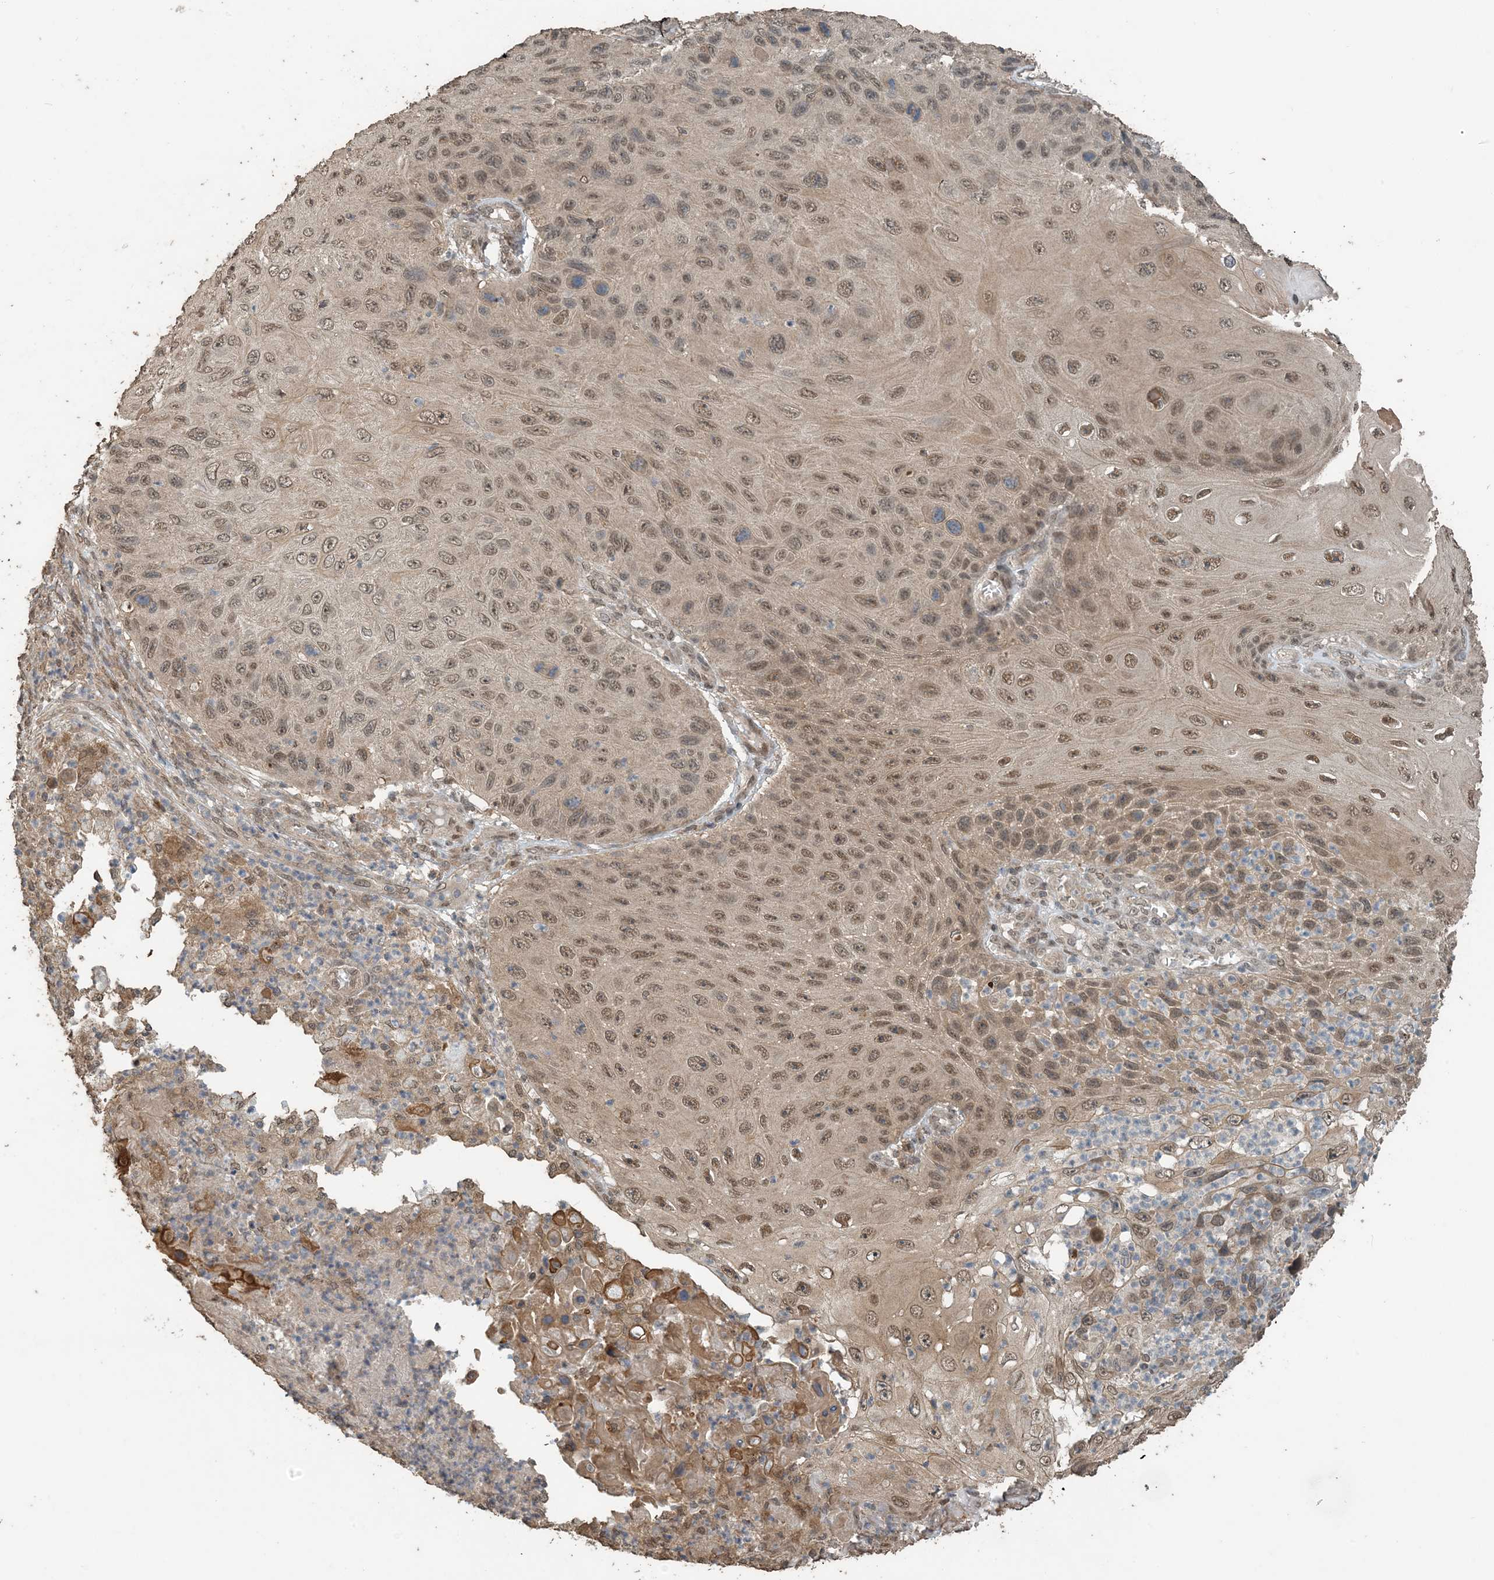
{"staining": {"intensity": "moderate", "quantity": ">75%", "location": "cytoplasmic/membranous,nuclear"}, "tissue": "skin cancer", "cell_type": "Tumor cells", "image_type": "cancer", "snomed": [{"axis": "morphology", "description": "Squamous cell carcinoma, NOS"}, {"axis": "topography", "description": "Skin"}], "caption": "This is a histology image of IHC staining of skin squamous cell carcinoma, which shows moderate staining in the cytoplasmic/membranous and nuclear of tumor cells.", "gene": "ZC3H12A", "patient": {"sex": "female", "age": 88}}